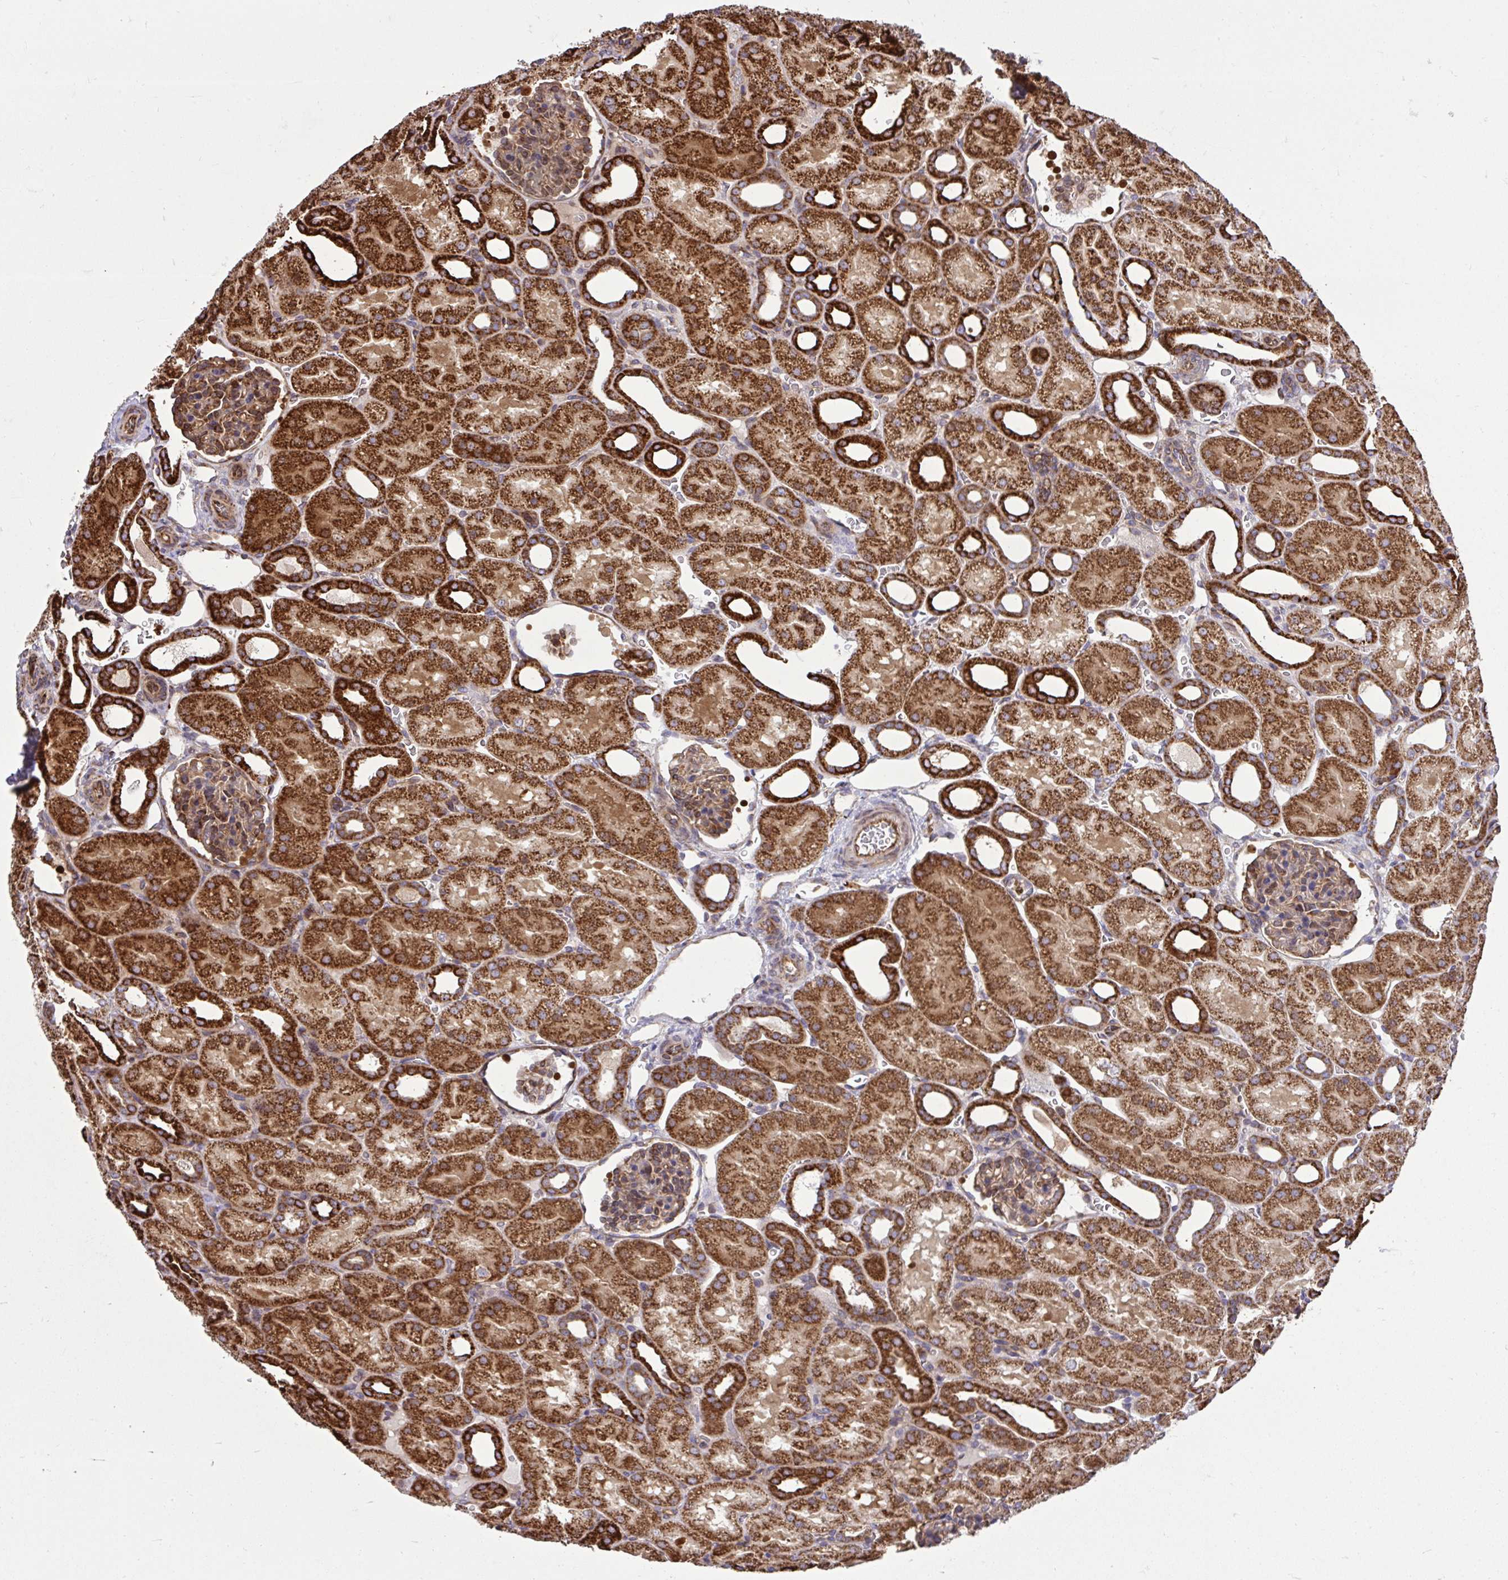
{"staining": {"intensity": "moderate", "quantity": ">75%", "location": "cytoplasmic/membranous"}, "tissue": "kidney", "cell_type": "Cells in glomeruli", "image_type": "normal", "snomed": [{"axis": "morphology", "description": "Normal tissue, NOS"}, {"axis": "topography", "description": "Kidney"}], "caption": "Protein positivity by immunohistochemistry (IHC) demonstrates moderate cytoplasmic/membranous positivity in about >75% of cells in glomeruli in benign kidney.", "gene": "NMNAT3", "patient": {"sex": "male", "age": 2}}